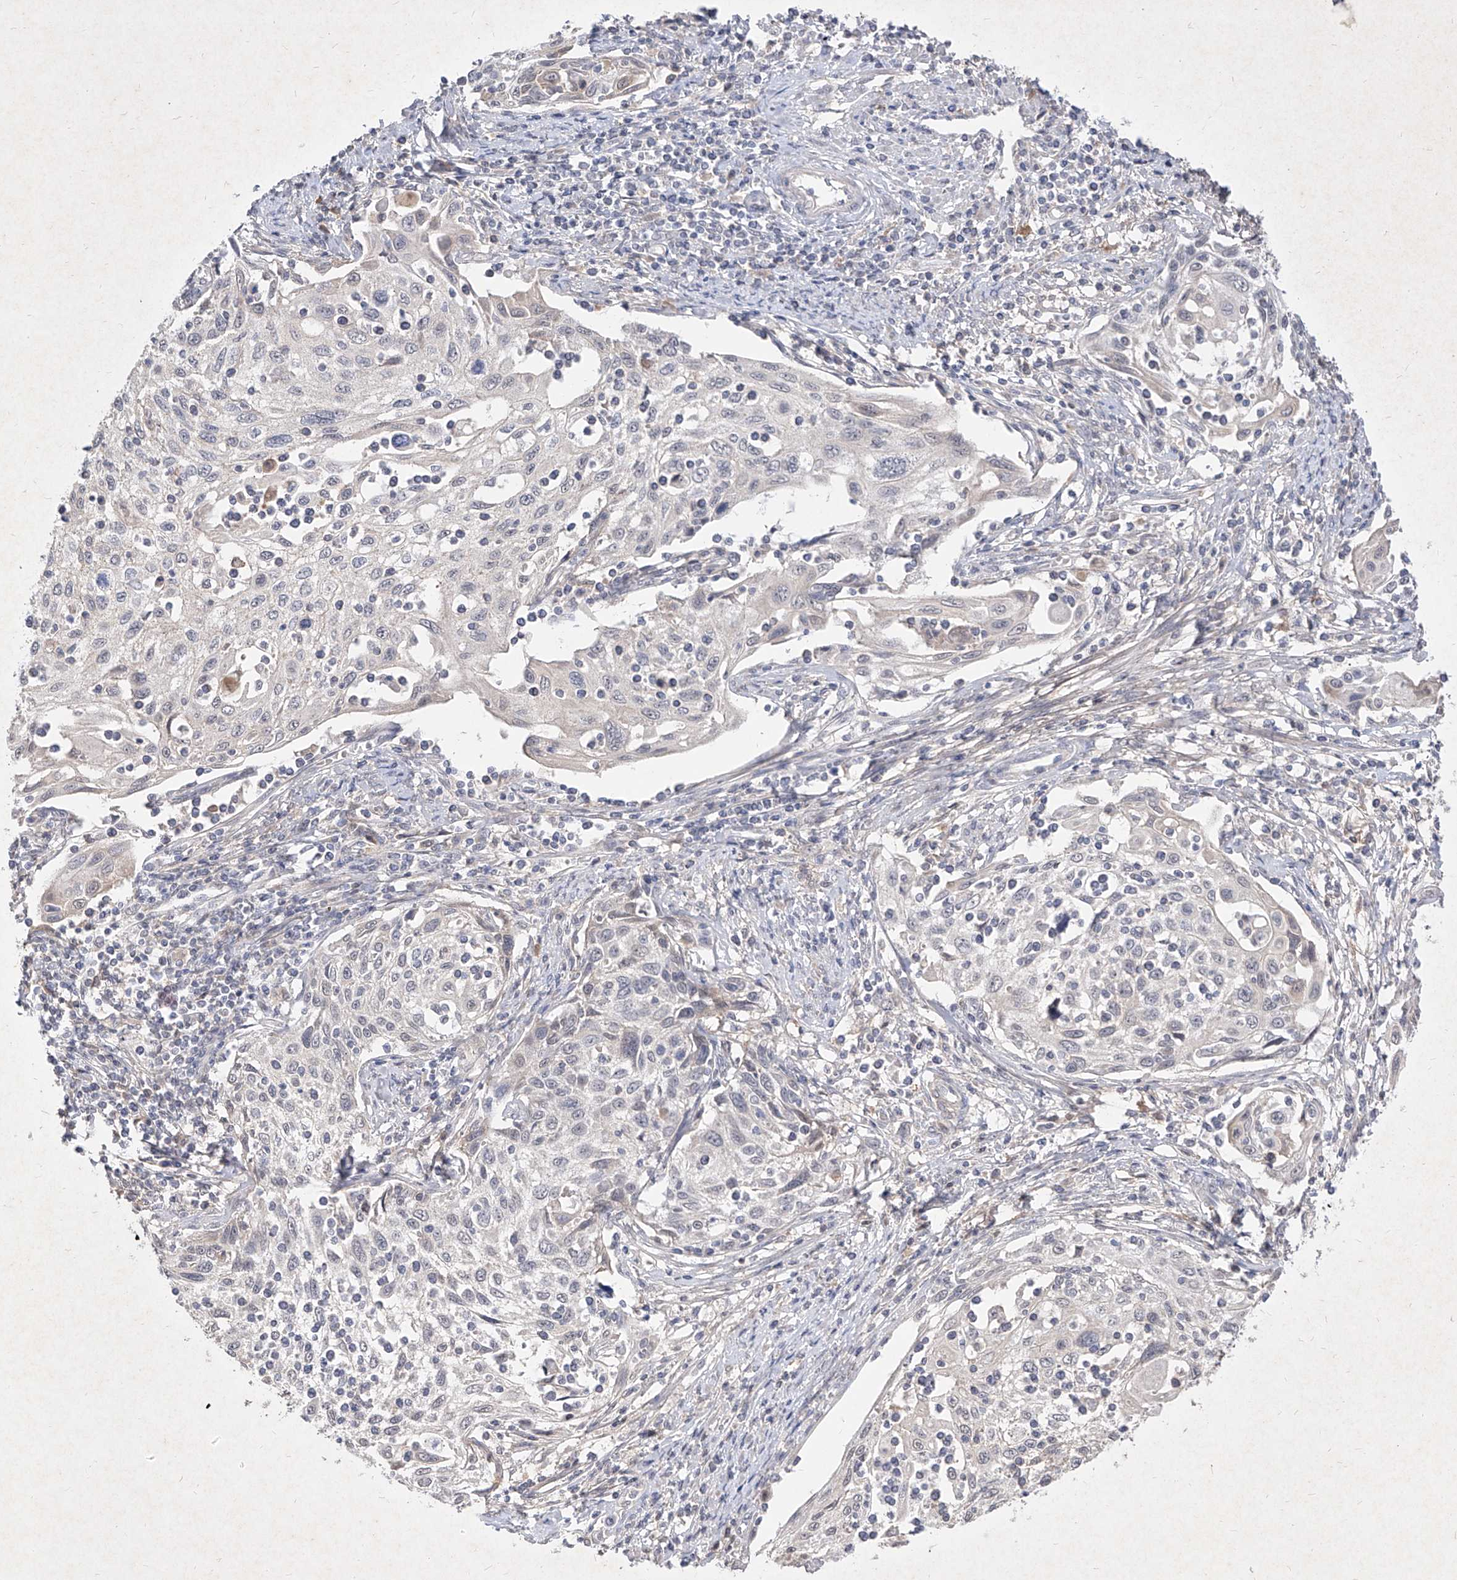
{"staining": {"intensity": "negative", "quantity": "none", "location": "none"}, "tissue": "cervical cancer", "cell_type": "Tumor cells", "image_type": "cancer", "snomed": [{"axis": "morphology", "description": "Squamous cell carcinoma, NOS"}, {"axis": "topography", "description": "Cervix"}], "caption": "An immunohistochemistry photomicrograph of cervical cancer (squamous cell carcinoma) is shown. There is no staining in tumor cells of cervical cancer (squamous cell carcinoma).", "gene": "C4A", "patient": {"sex": "female", "age": 70}}